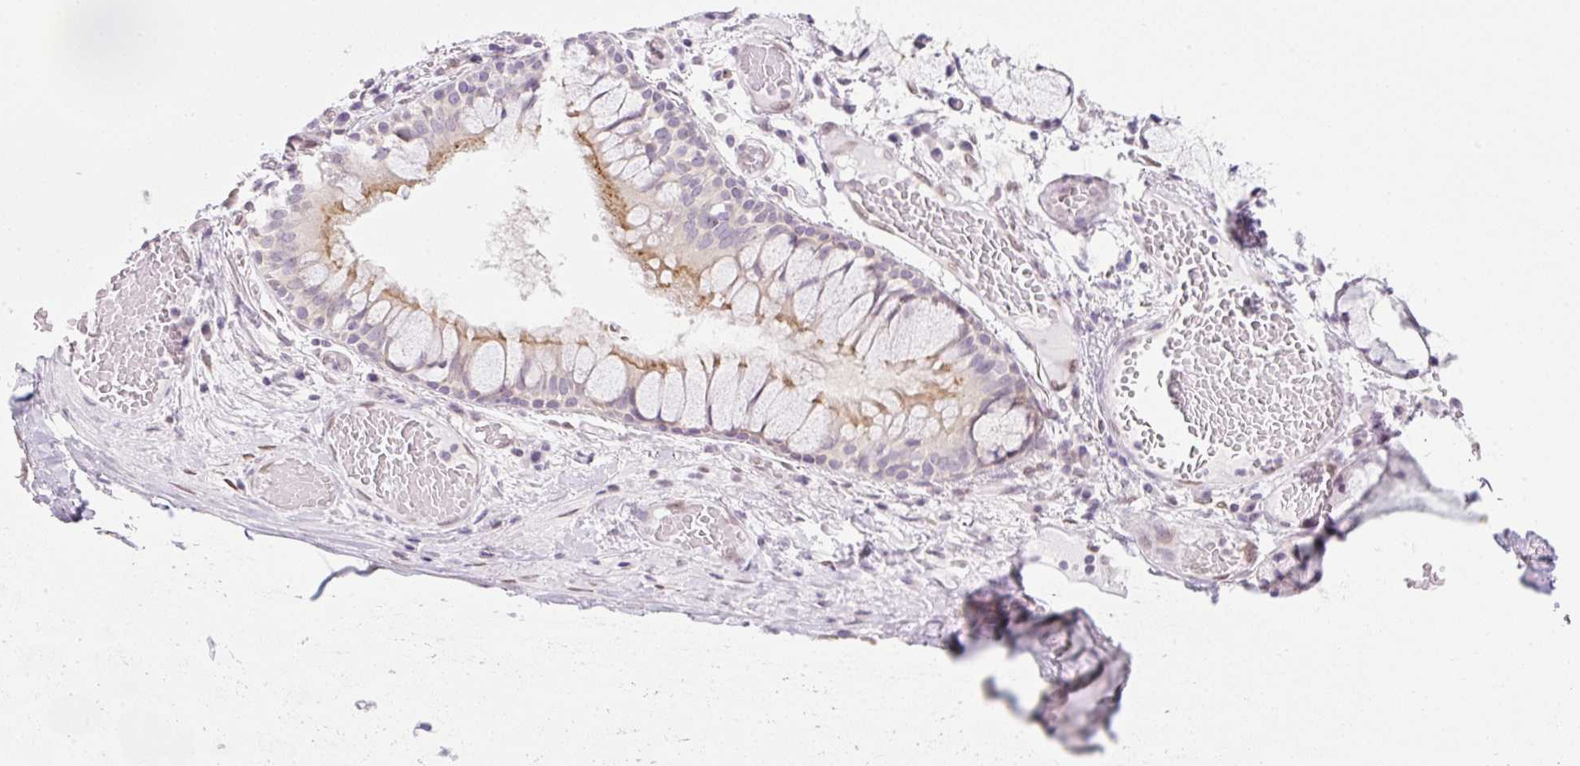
{"staining": {"intensity": "negative", "quantity": "none", "location": "none"}, "tissue": "adipose tissue", "cell_type": "Adipocytes", "image_type": "normal", "snomed": [{"axis": "morphology", "description": "Normal tissue, NOS"}, {"axis": "topography", "description": "Cartilage tissue"}, {"axis": "topography", "description": "Bronchus"}], "caption": "DAB immunohistochemical staining of benign adipose tissue displays no significant positivity in adipocytes.", "gene": "SYNE3", "patient": {"sex": "male", "age": 56}}